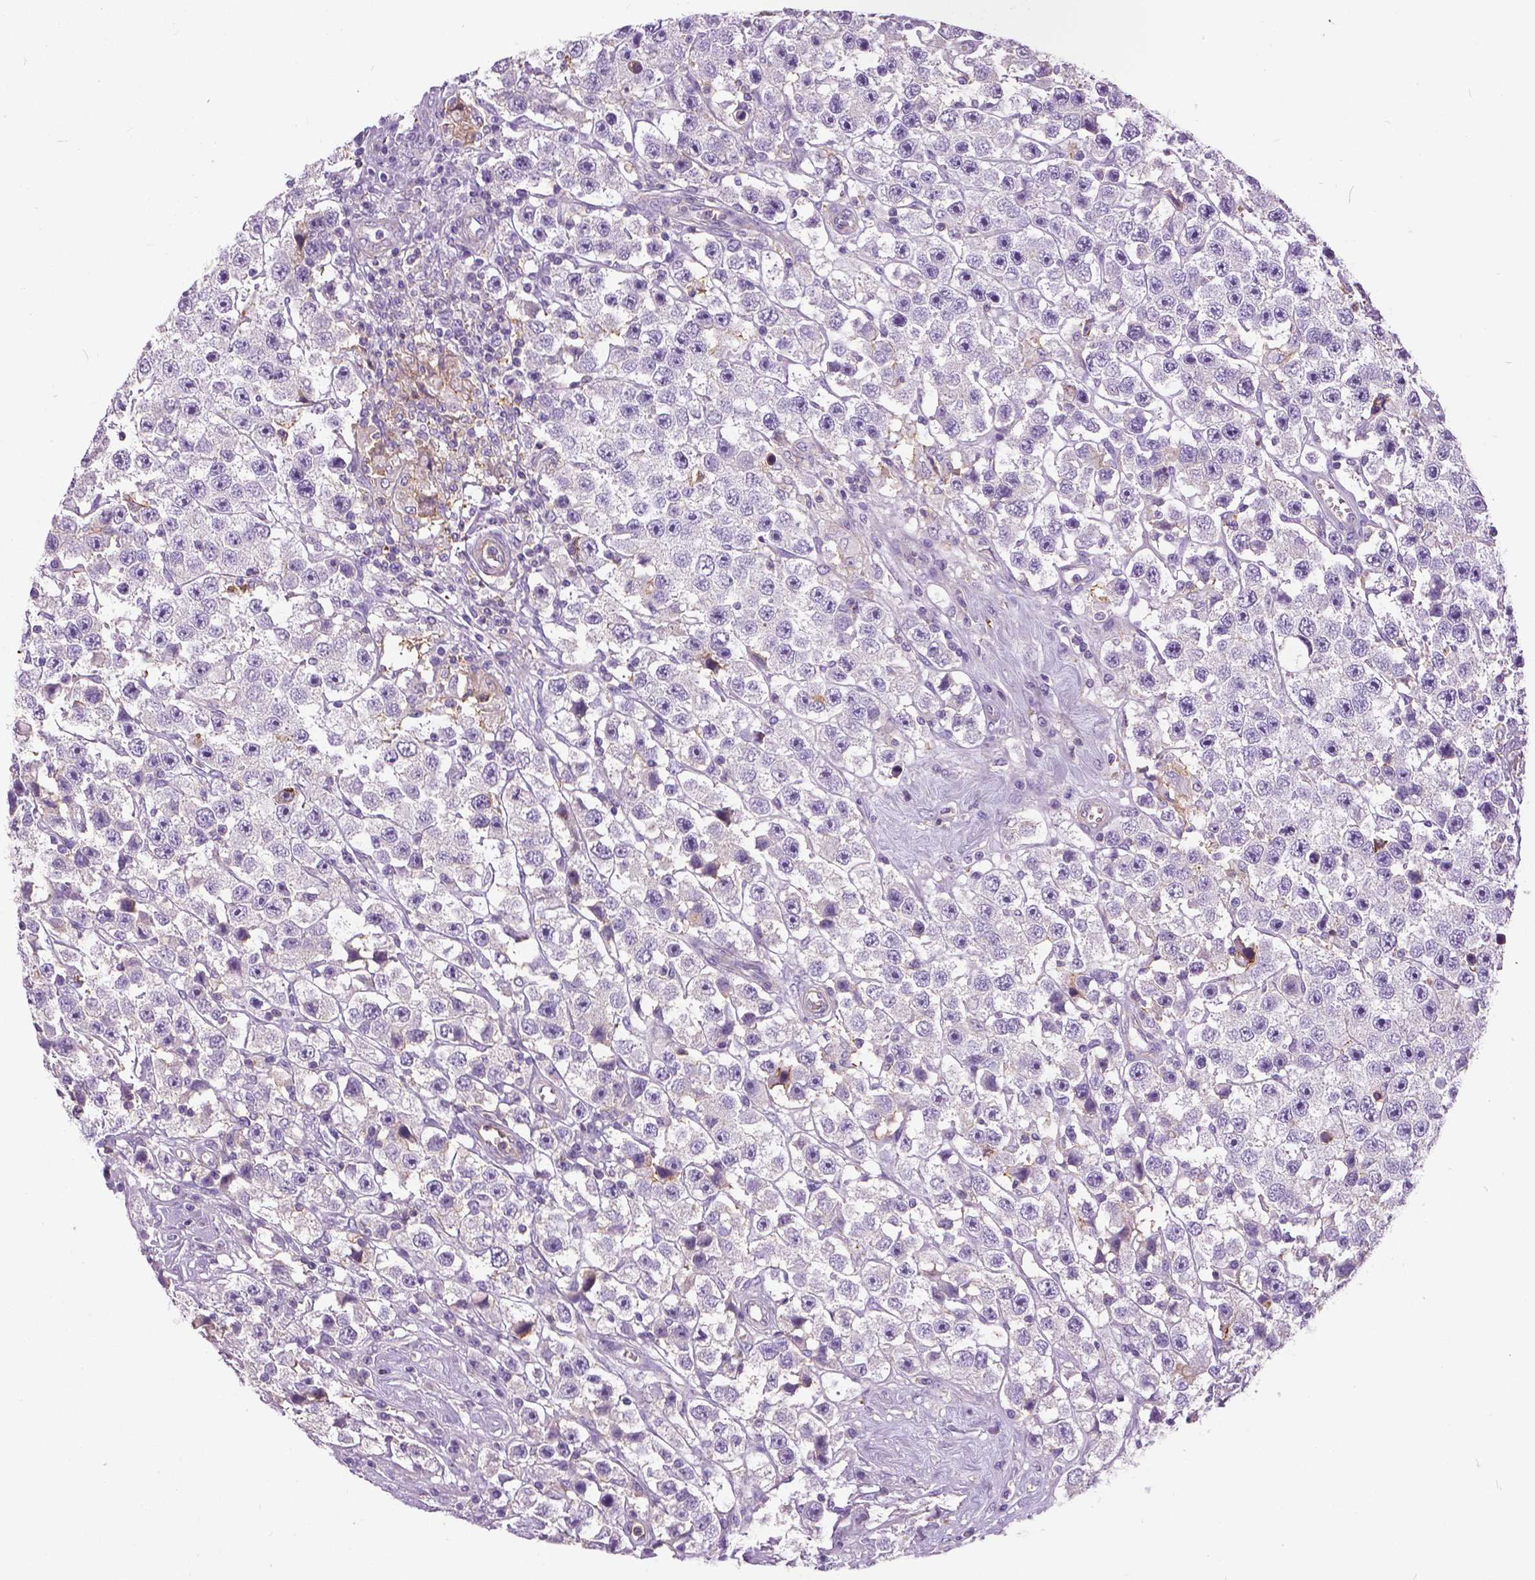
{"staining": {"intensity": "negative", "quantity": "none", "location": "none"}, "tissue": "testis cancer", "cell_type": "Tumor cells", "image_type": "cancer", "snomed": [{"axis": "morphology", "description": "Seminoma, NOS"}, {"axis": "topography", "description": "Testis"}], "caption": "Tumor cells show no significant protein positivity in testis cancer (seminoma). (DAB (3,3'-diaminobenzidine) IHC, high magnification).", "gene": "ANXA13", "patient": {"sex": "male", "age": 45}}